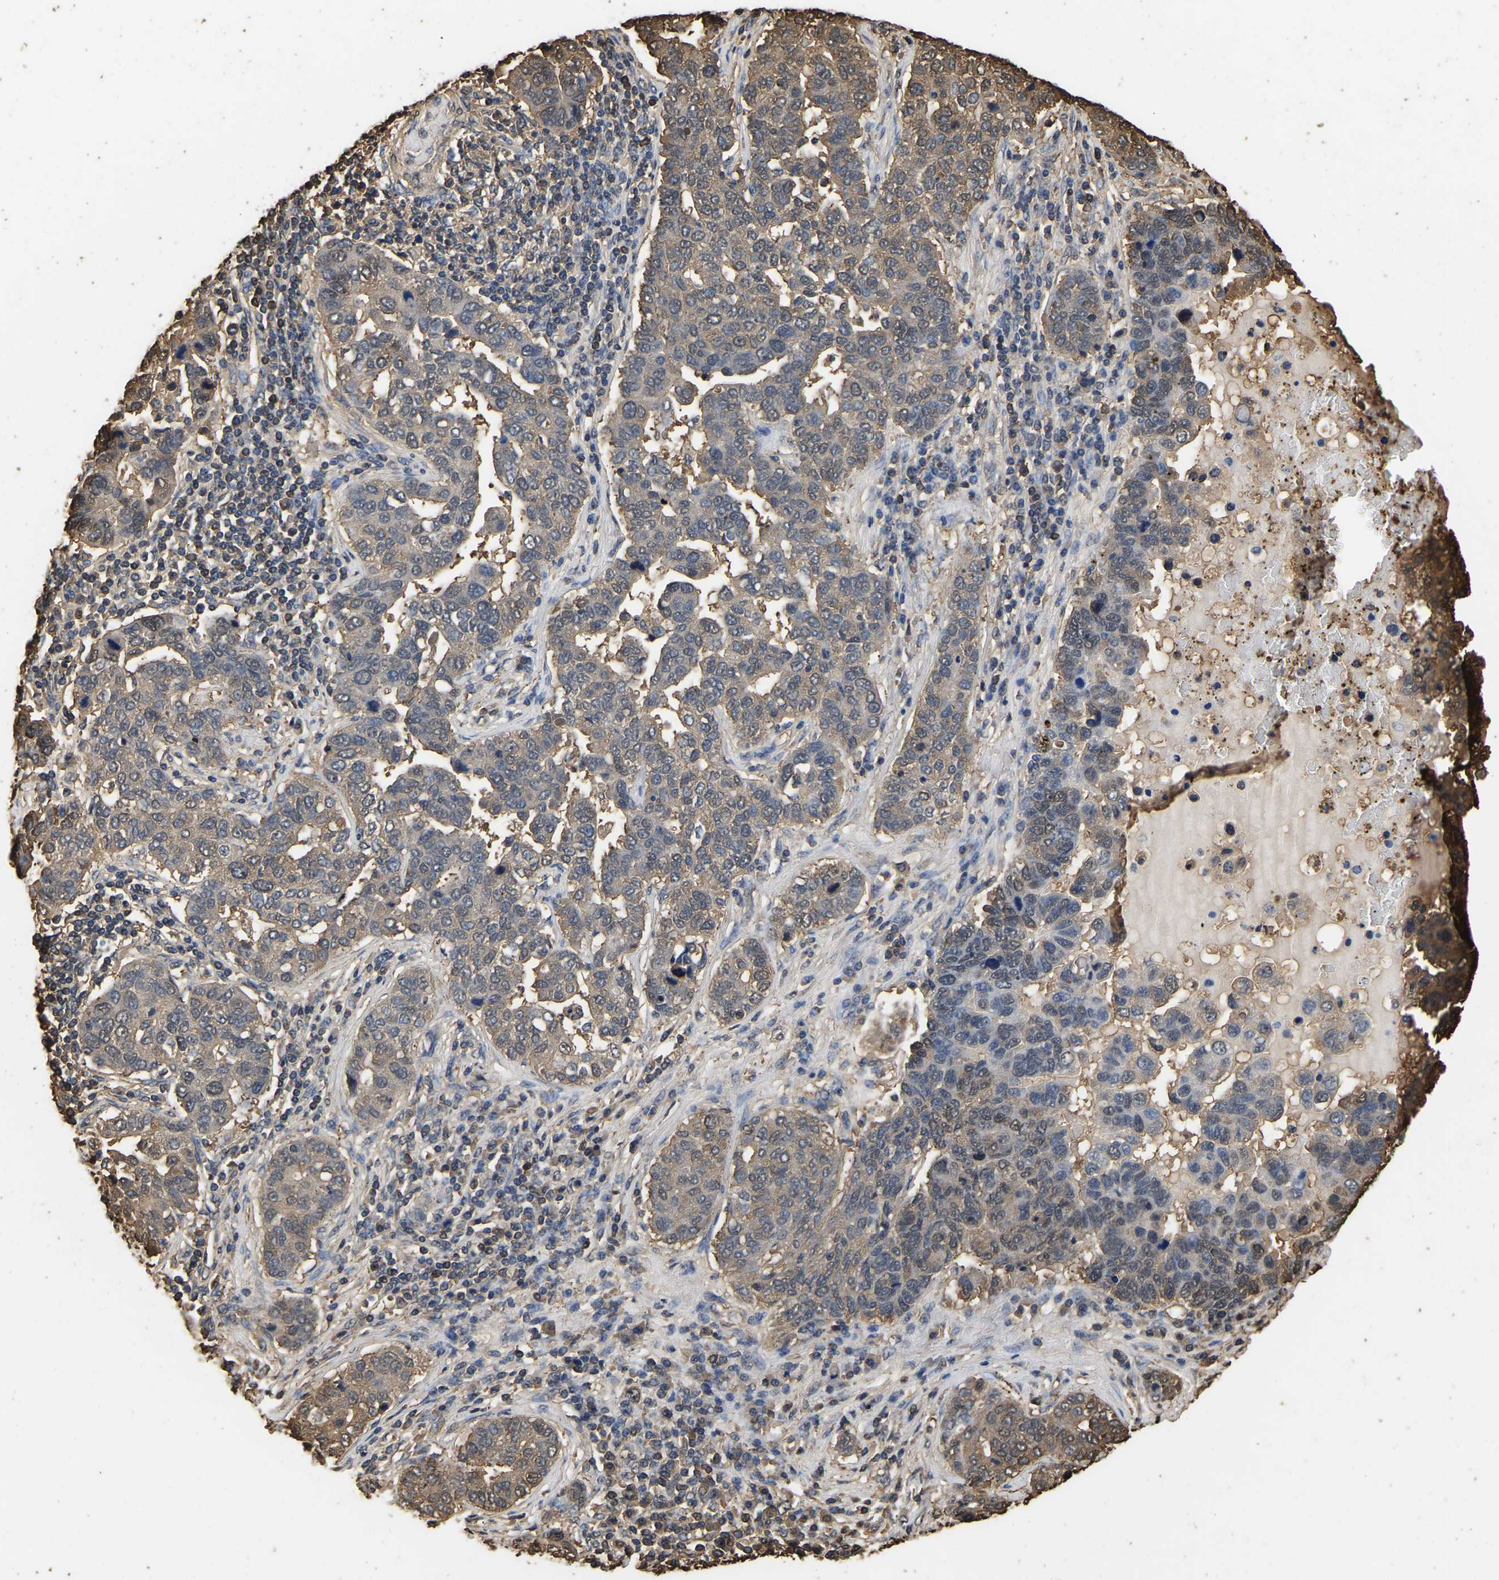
{"staining": {"intensity": "weak", "quantity": "25%-75%", "location": "cytoplasmic/membranous"}, "tissue": "pancreatic cancer", "cell_type": "Tumor cells", "image_type": "cancer", "snomed": [{"axis": "morphology", "description": "Adenocarcinoma, NOS"}, {"axis": "topography", "description": "Pancreas"}], "caption": "High-power microscopy captured an IHC micrograph of pancreatic cancer, revealing weak cytoplasmic/membranous positivity in approximately 25%-75% of tumor cells.", "gene": "LDHB", "patient": {"sex": "female", "age": 61}}